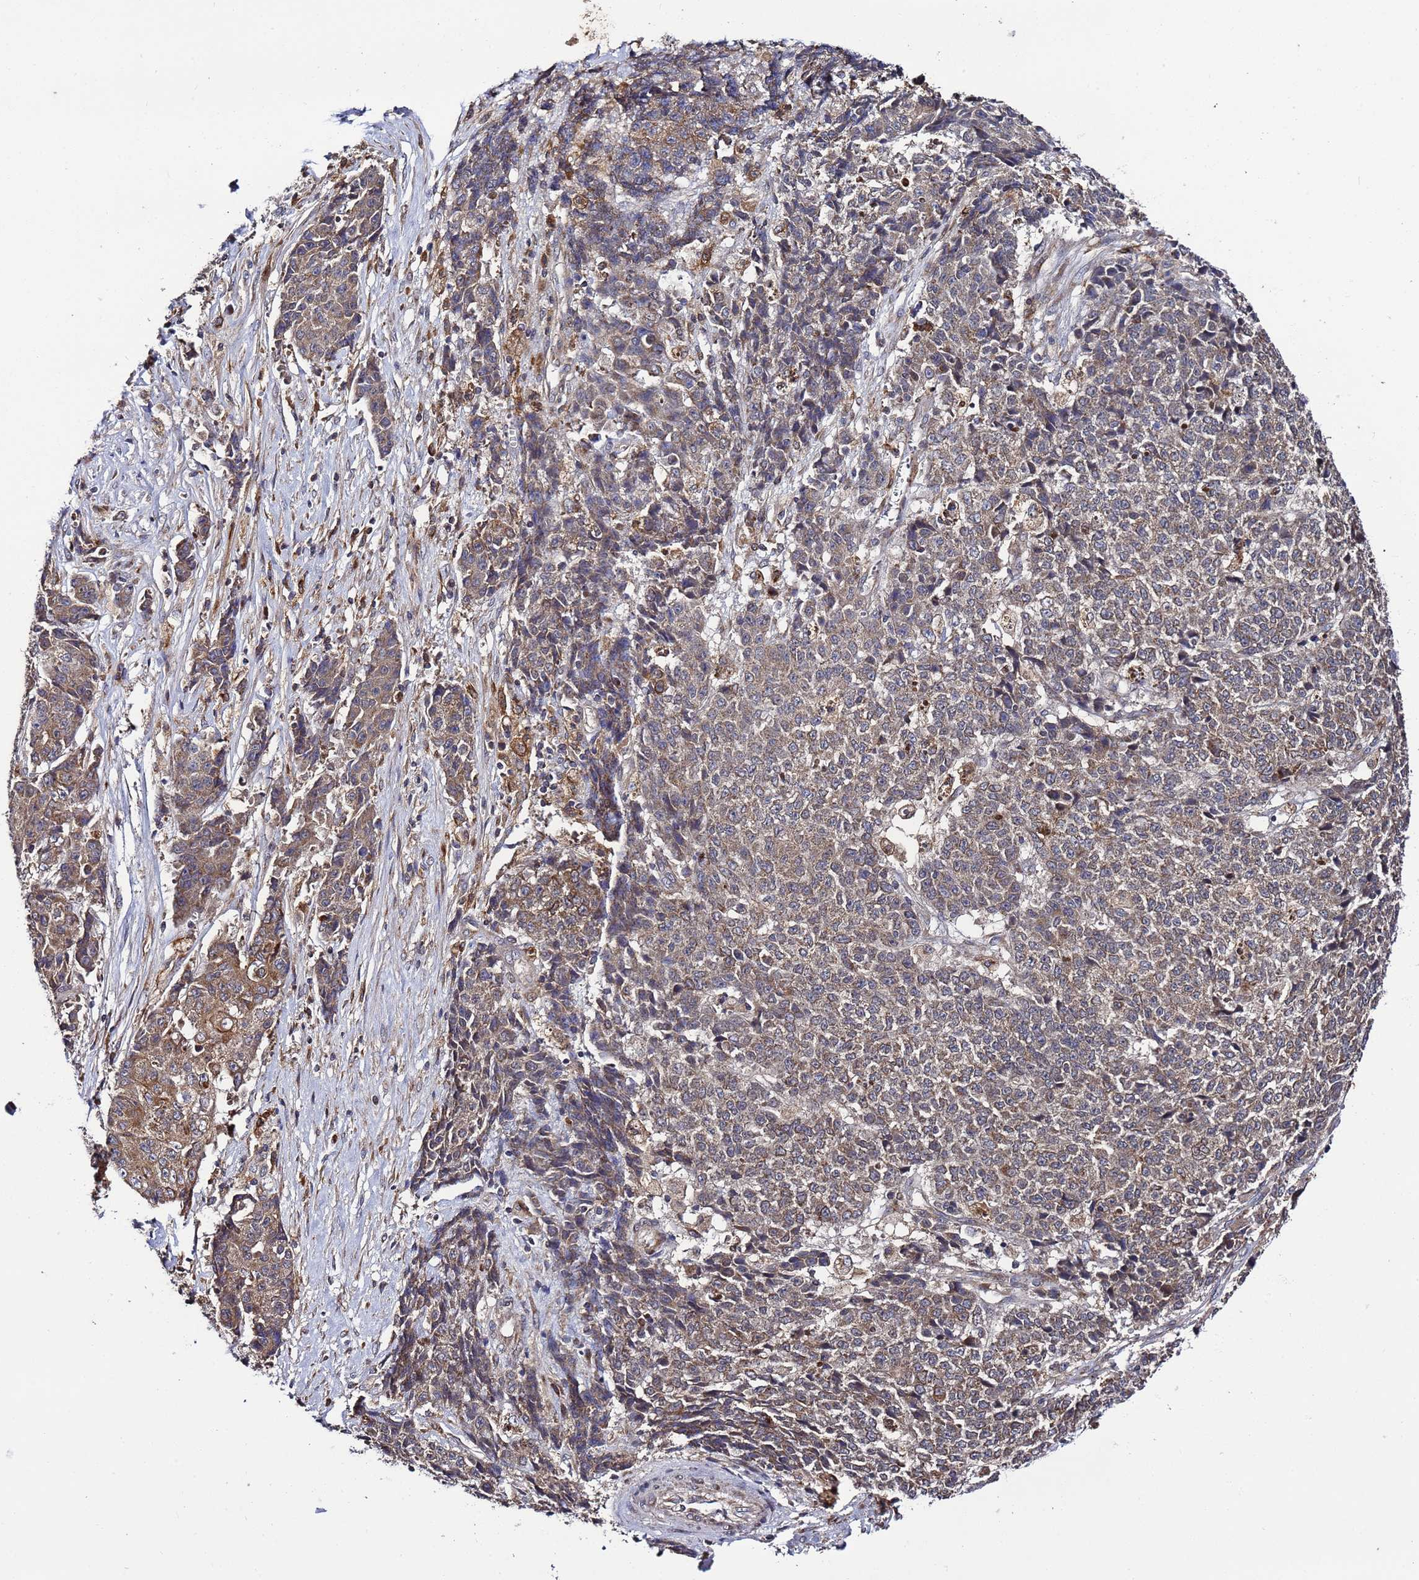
{"staining": {"intensity": "weak", "quantity": ">75%", "location": "cytoplasmic/membranous"}, "tissue": "ovarian cancer", "cell_type": "Tumor cells", "image_type": "cancer", "snomed": [{"axis": "morphology", "description": "Carcinoma, endometroid"}, {"axis": "topography", "description": "Ovary"}], "caption": "Human ovarian endometroid carcinoma stained with a protein marker reveals weak staining in tumor cells.", "gene": "TMEM176B", "patient": {"sex": "female", "age": 42}}